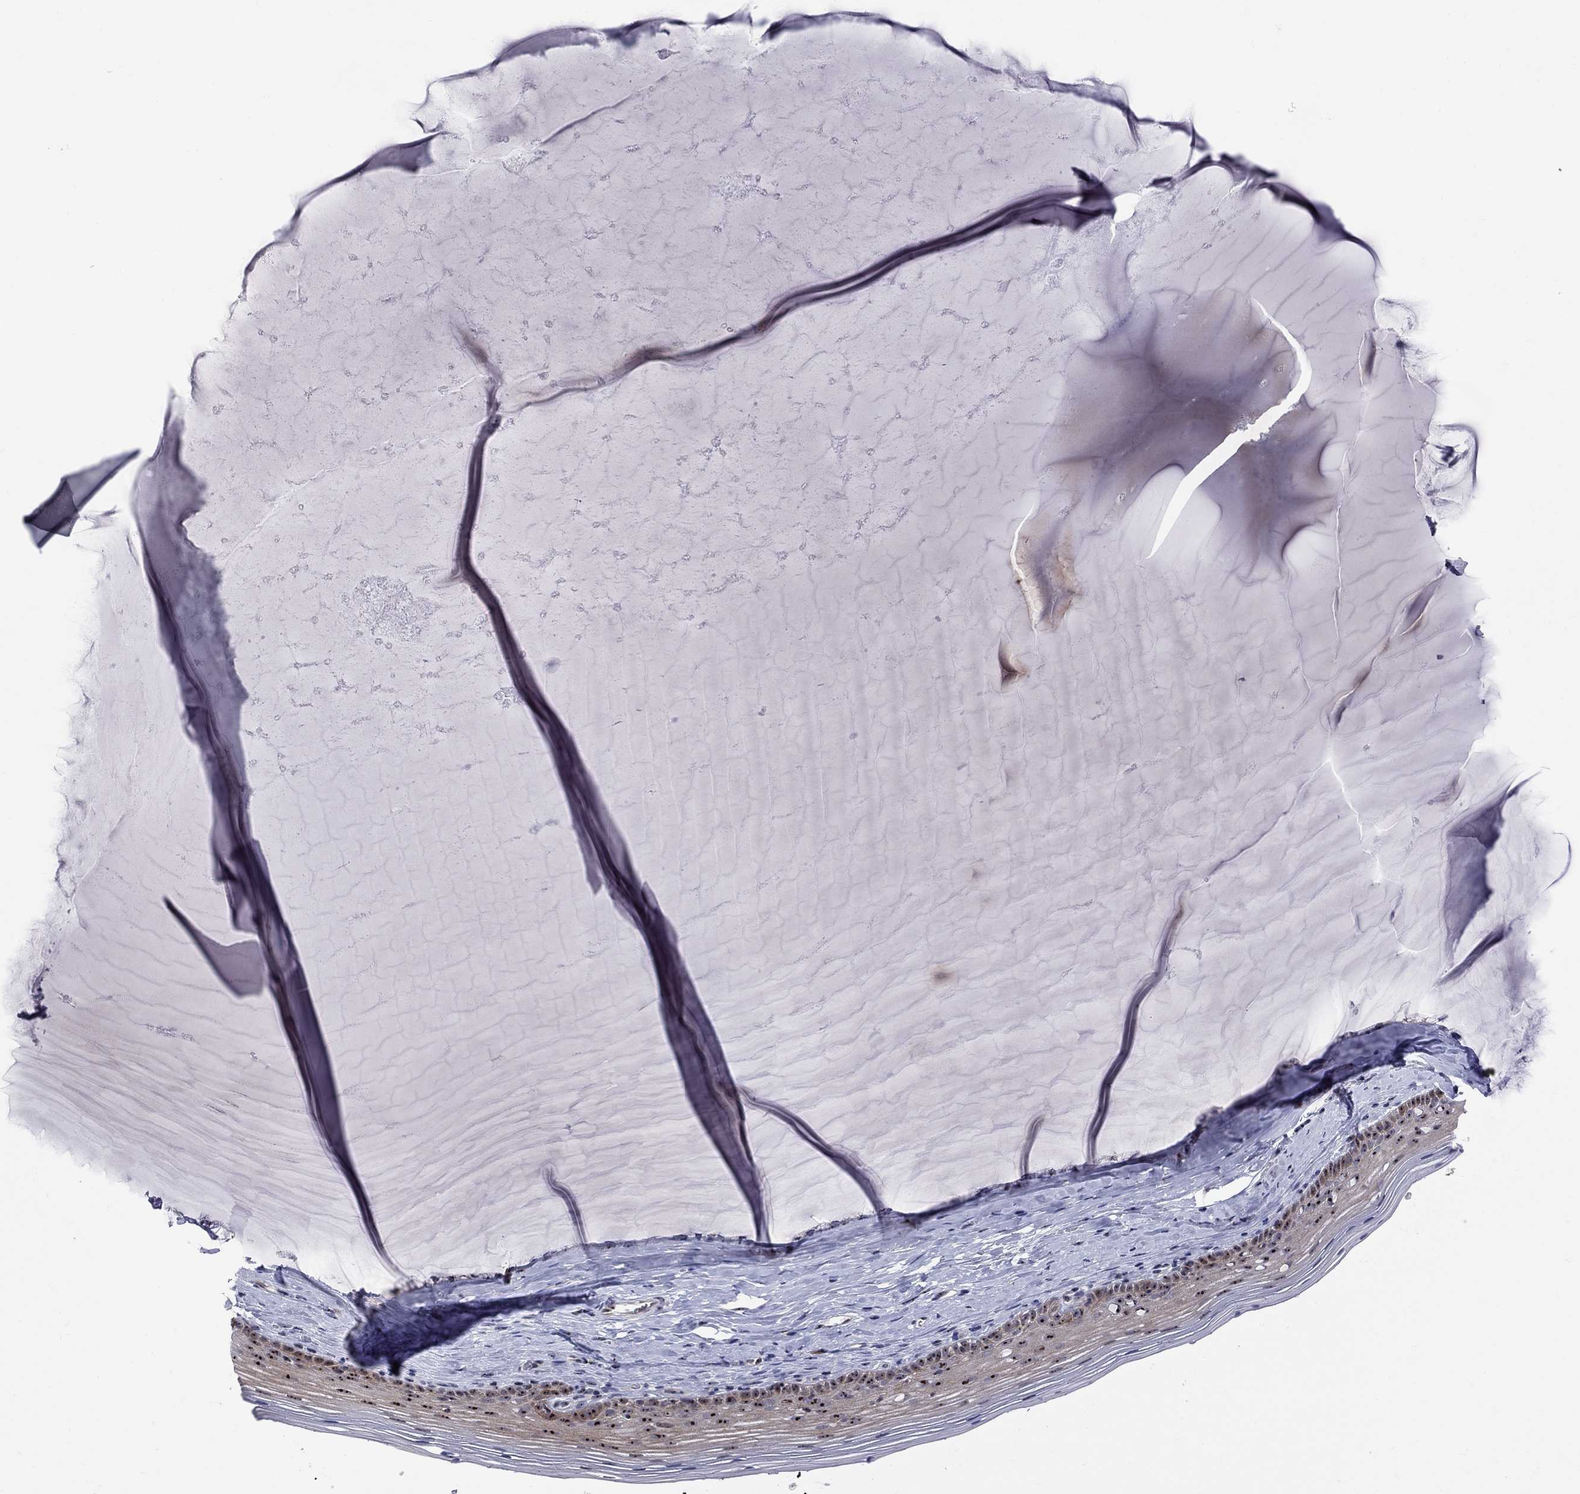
{"staining": {"intensity": "moderate", "quantity": "<25%", "location": "cytoplasmic/membranous"}, "tissue": "cervix", "cell_type": "Glandular cells", "image_type": "normal", "snomed": [{"axis": "morphology", "description": "Normal tissue, NOS"}, {"axis": "topography", "description": "Cervix"}], "caption": "A photomicrograph of cervix stained for a protein reveals moderate cytoplasmic/membranous brown staining in glandular cells. The staining was performed using DAB (3,3'-diaminobenzidine), with brown indicating positive protein expression. Nuclei are stained blue with hematoxylin.", "gene": "DHX33", "patient": {"sex": "female", "age": 40}}